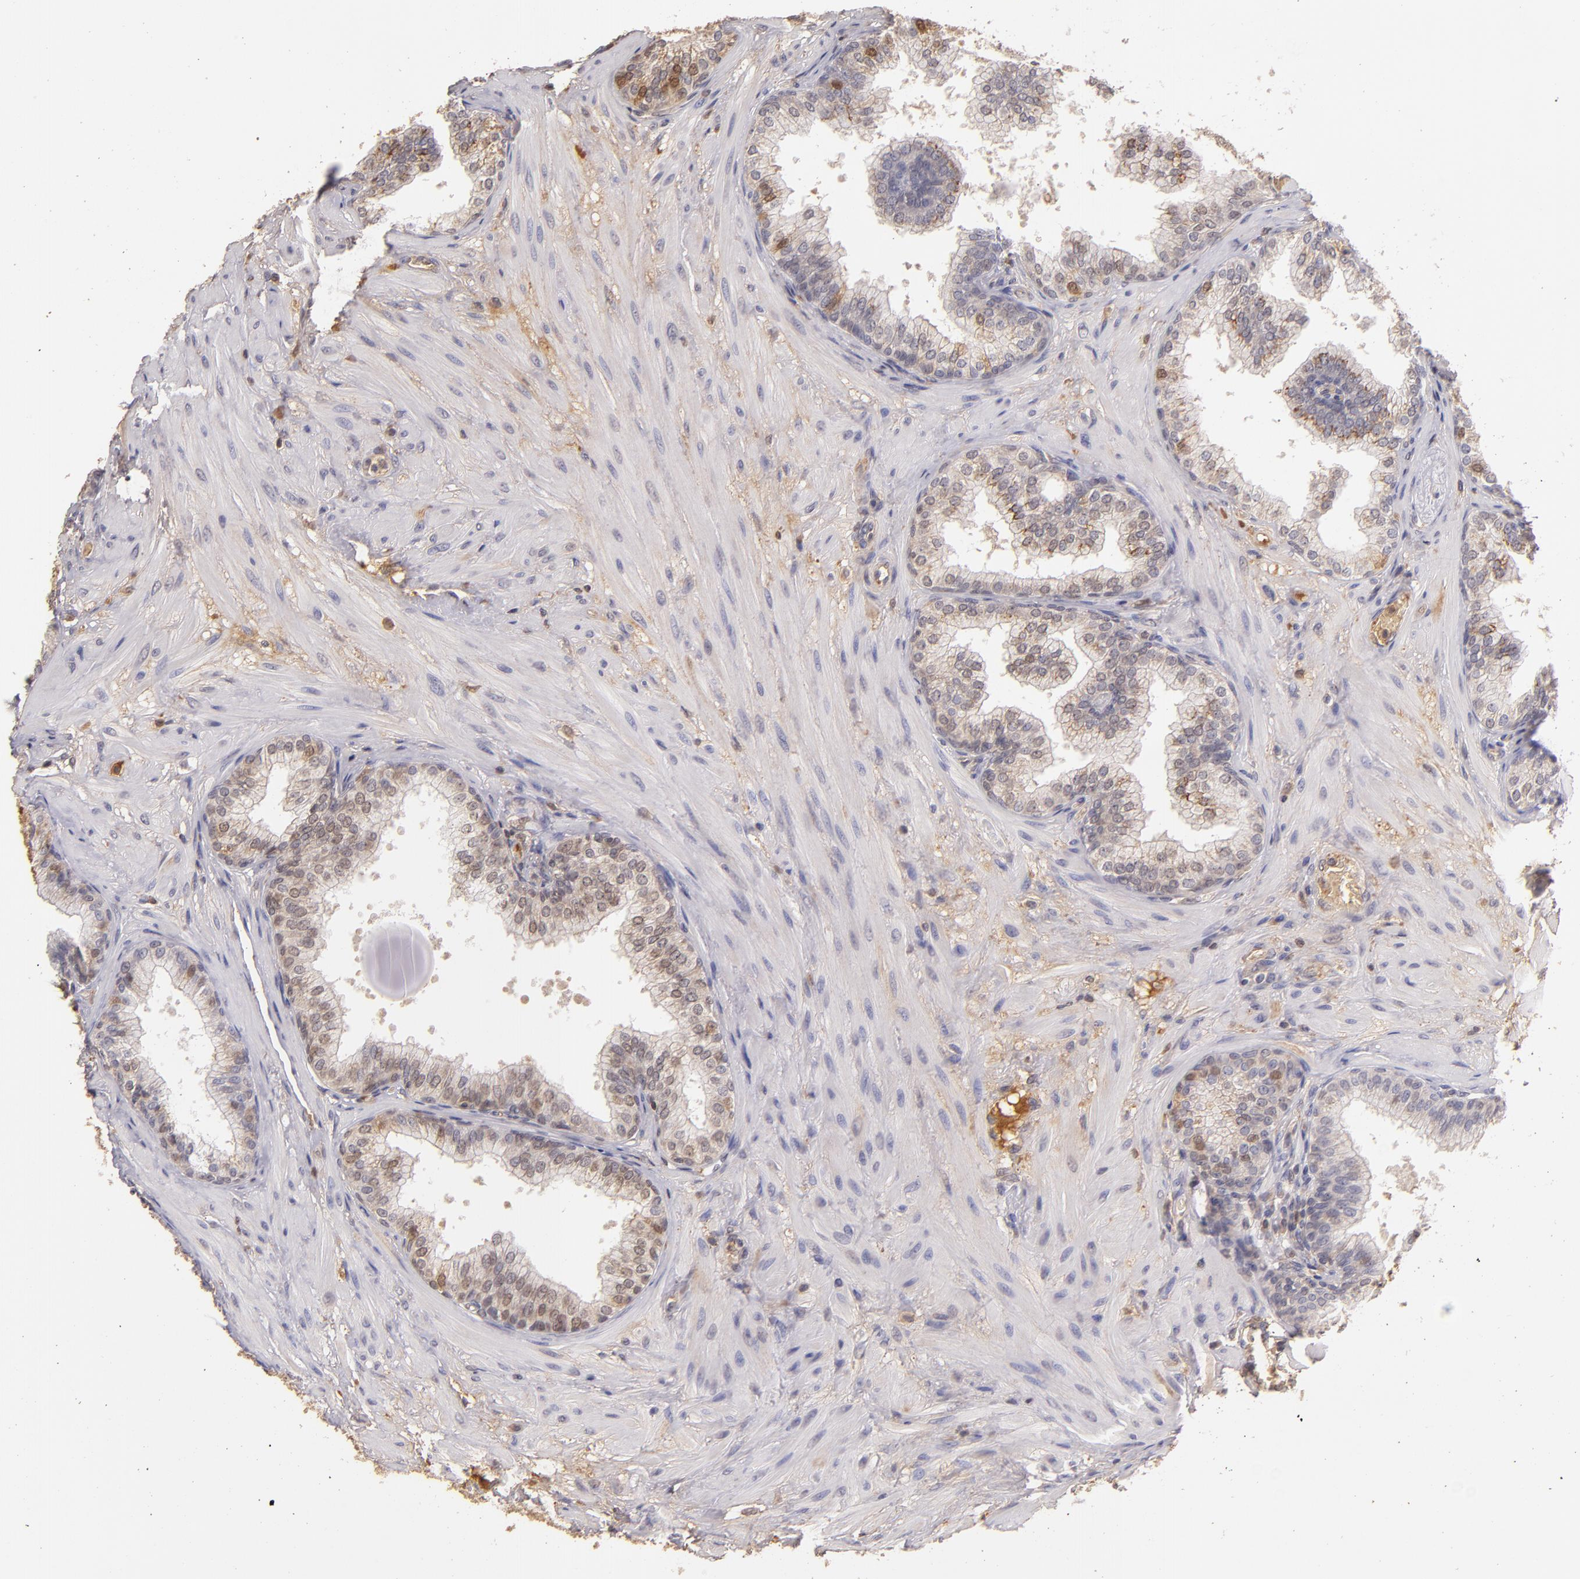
{"staining": {"intensity": "weak", "quantity": ">75%", "location": "cytoplasmic/membranous"}, "tissue": "prostate", "cell_type": "Glandular cells", "image_type": "normal", "snomed": [{"axis": "morphology", "description": "Normal tissue, NOS"}, {"axis": "topography", "description": "Prostate"}], "caption": "An image of prostate stained for a protein exhibits weak cytoplasmic/membranous brown staining in glandular cells.", "gene": "SERPINC1", "patient": {"sex": "male", "age": 60}}